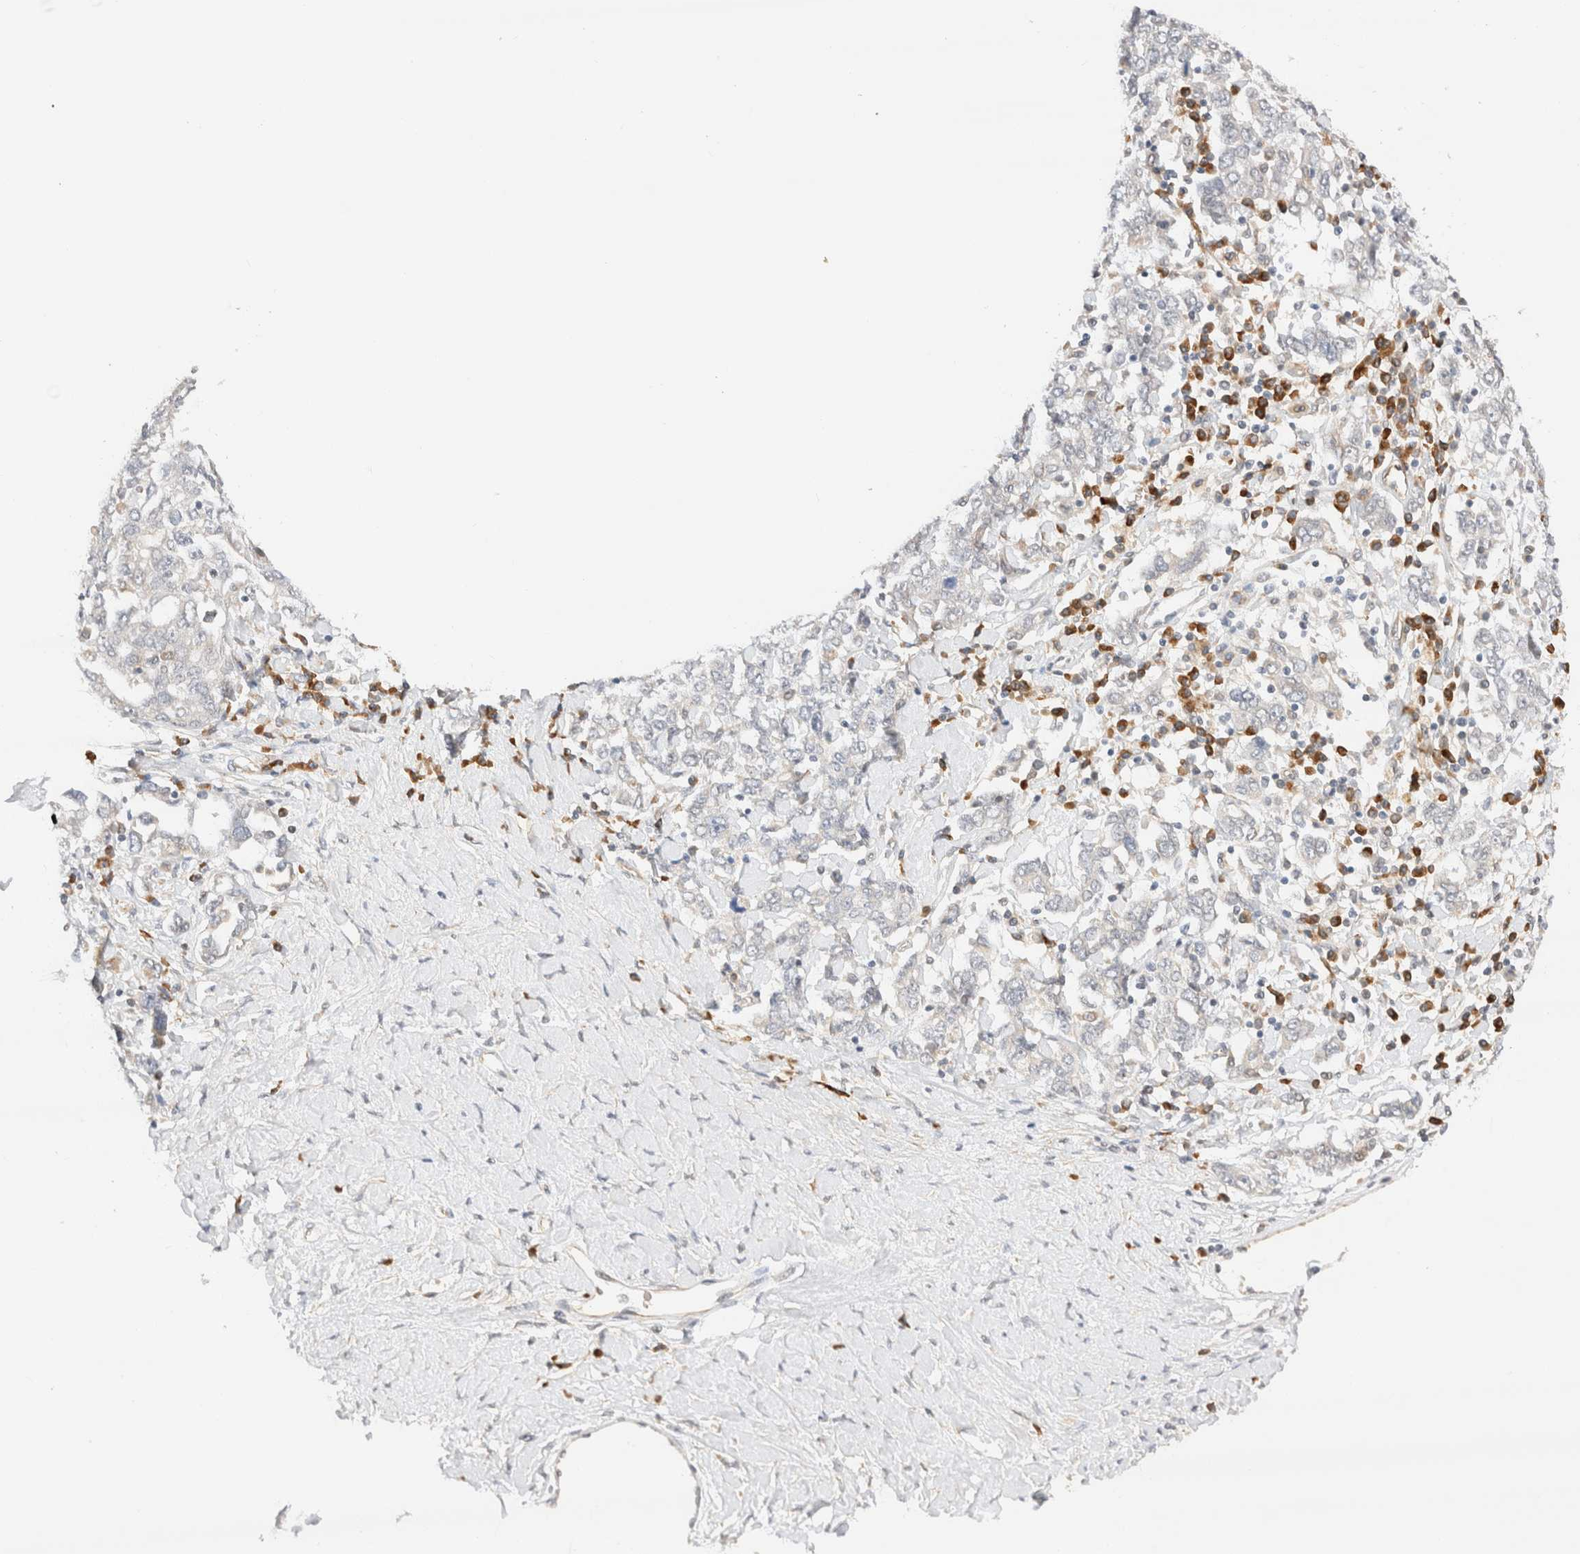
{"staining": {"intensity": "negative", "quantity": "none", "location": "none"}, "tissue": "ovarian cancer", "cell_type": "Tumor cells", "image_type": "cancer", "snomed": [{"axis": "morphology", "description": "Carcinoma, endometroid"}, {"axis": "topography", "description": "Ovary"}], "caption": "This is an immunohistochemistry image of human endometroid carcinoma (ovarian). There is no staining in tumor cells.", "gene": "SYVN1", "patient": {"sex": "female", "age": 62}}